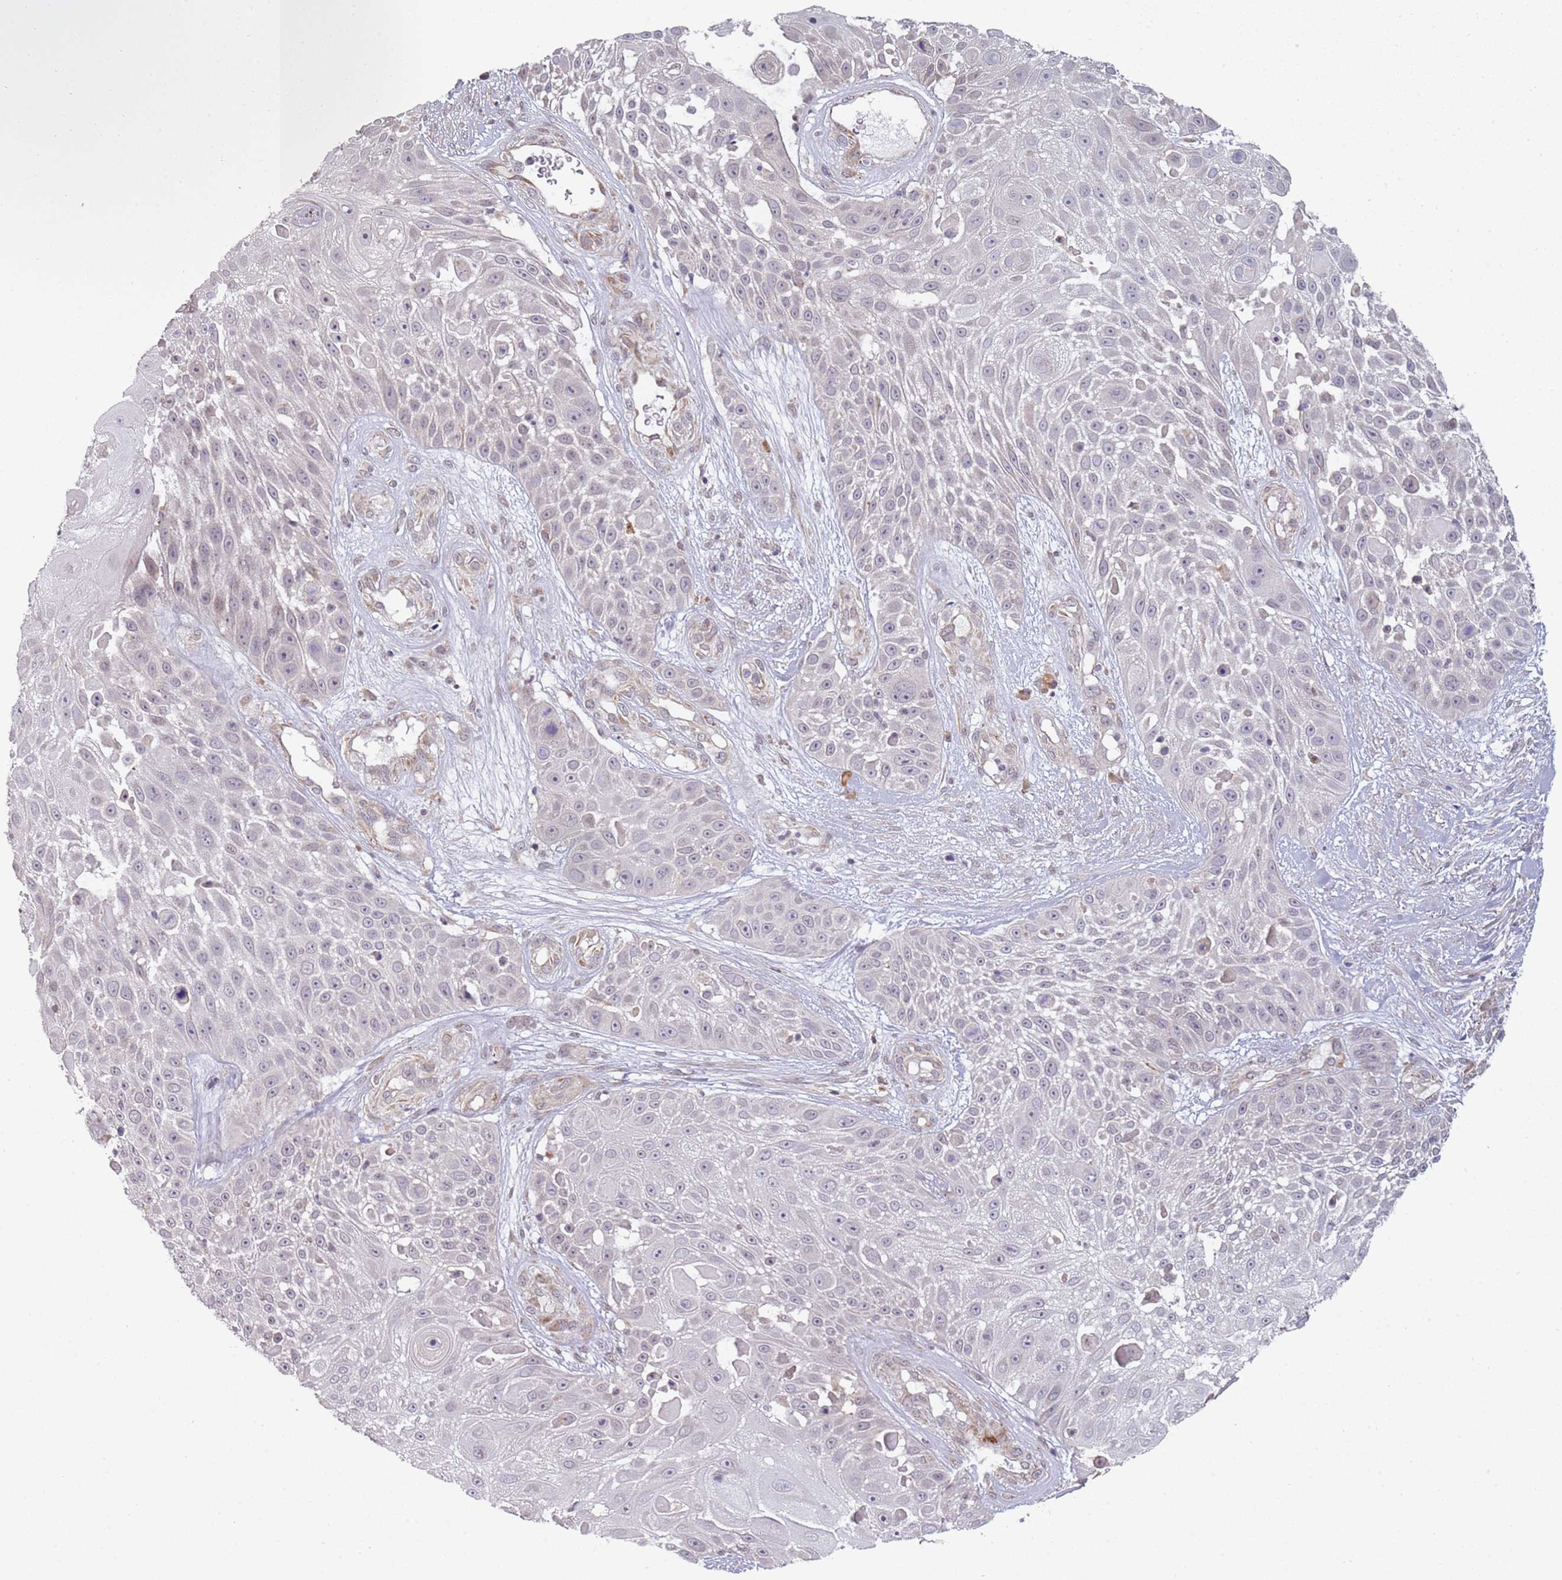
{"staining": {"intensity": "negative", "quantity": "none", "location": "none"}, "tissue": "skin cancer", "cell_type": "Tumor cells", "image_type": "cancer", "snomed": [{"axis": "morphology", "description": "Squamous cell carcinoma, NOS"}, {"axis": "topography", "description": "Skin"}], "caption": "Tumor cells show no significant protein staining in skin squamous cell carcinoma. (Stains: DAB immunohistochemistry with hematoxylin counter stain, Microscopy: brightfield microscopy at high magnification).", "gene": "NBPF3", "patient": {"sex": "female", "age": 86}}